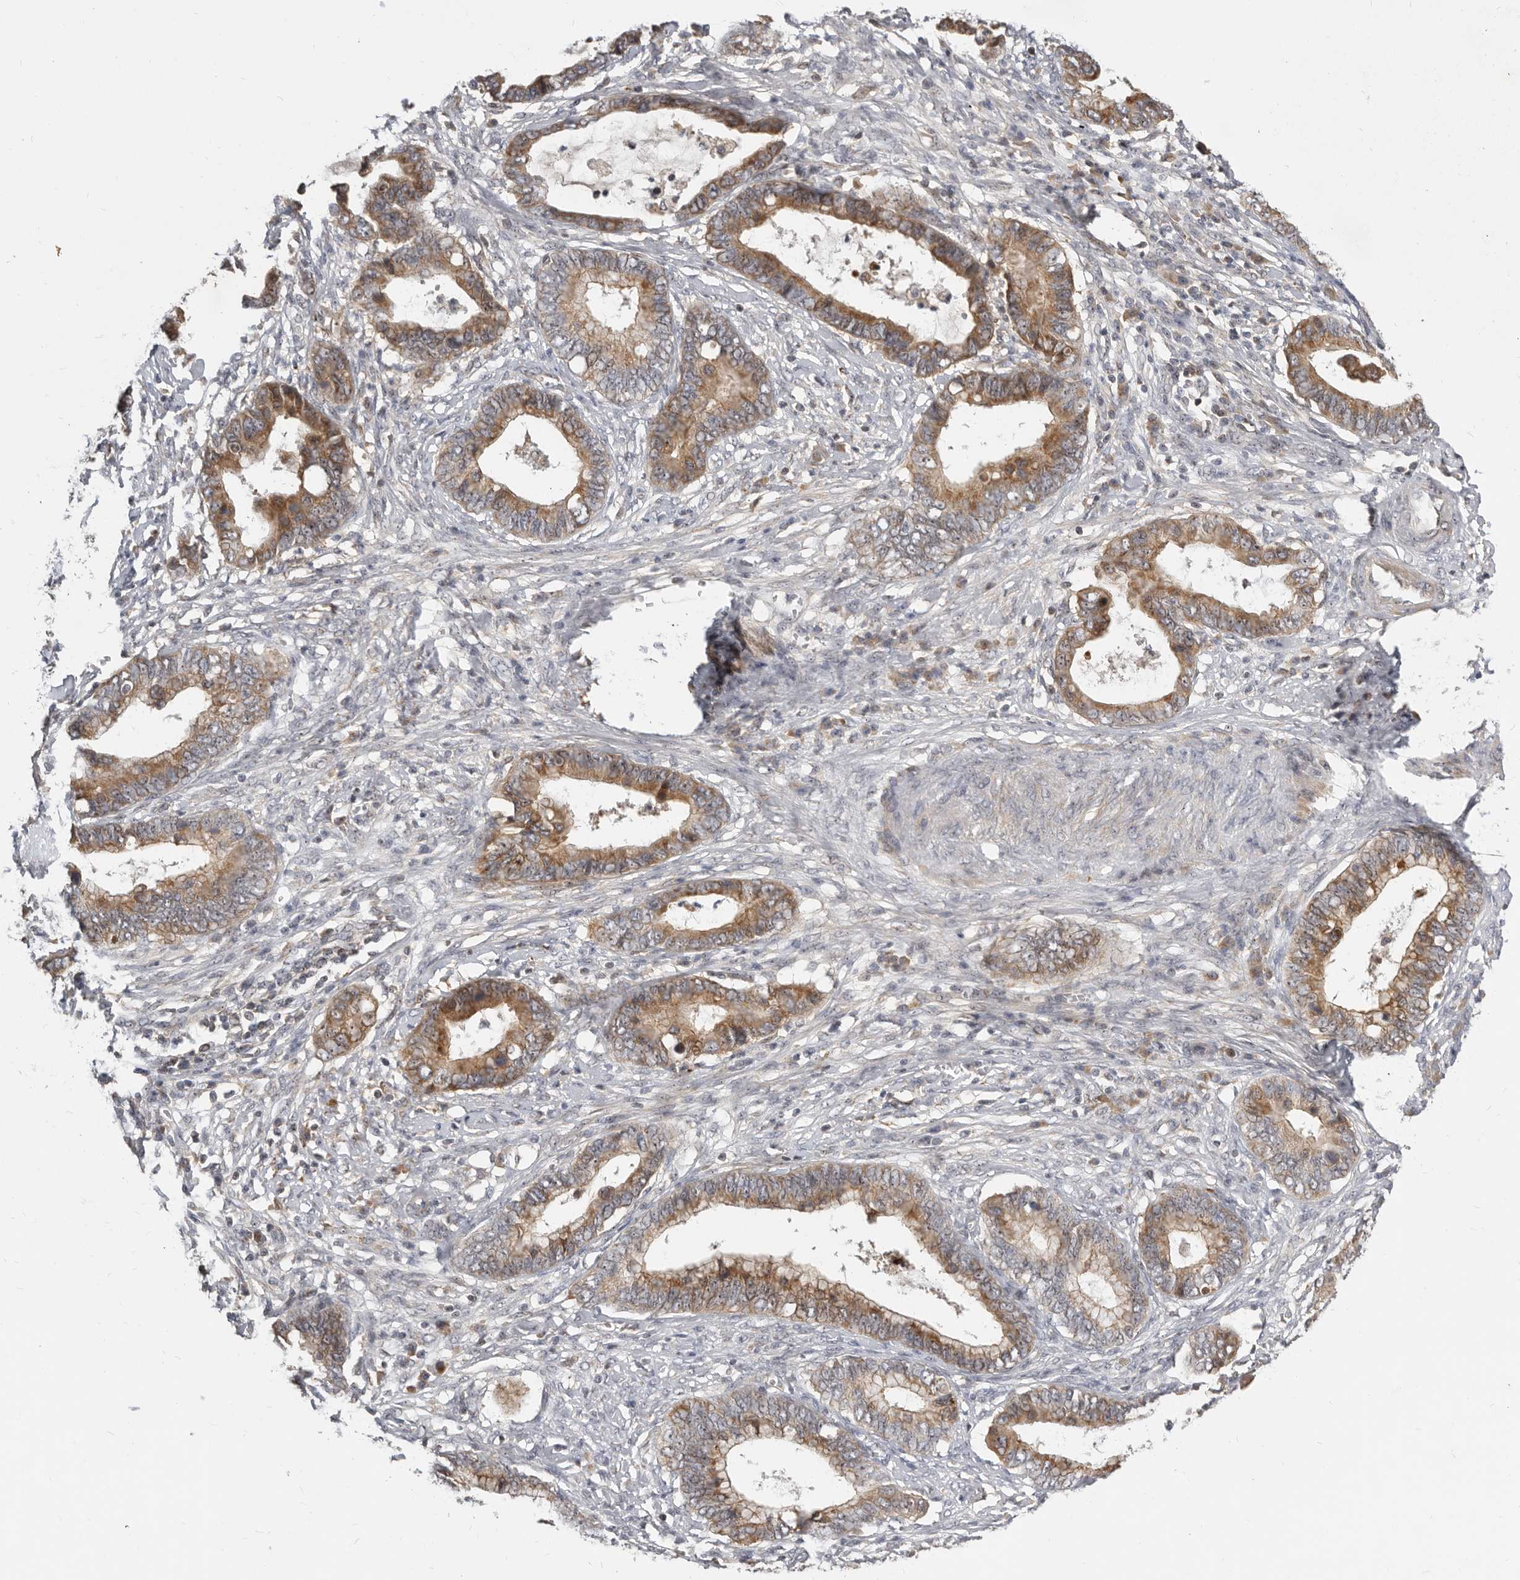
{"staining": {"intensity": "moderate", "quantity": ">75%", "location": "cytoplasmic/membranous"}, "tissue": "cervical cancer", "cell_type": "Tumor cells", "image_type": "cancer", "snomed": [{"axis": "morphology", "description": "Adenocarcinoma, NOS"}, {"axis": "topography", "description": "Cervix"}], "caption": "Immunohistochemical staining of cervical adenocarcinoma reveals moderate cytoplasmic/membranous protein staining in approximately >75% of tumor cells.", "gene": "MICALL2", "patient": {"sex": "female", "age": 44}}